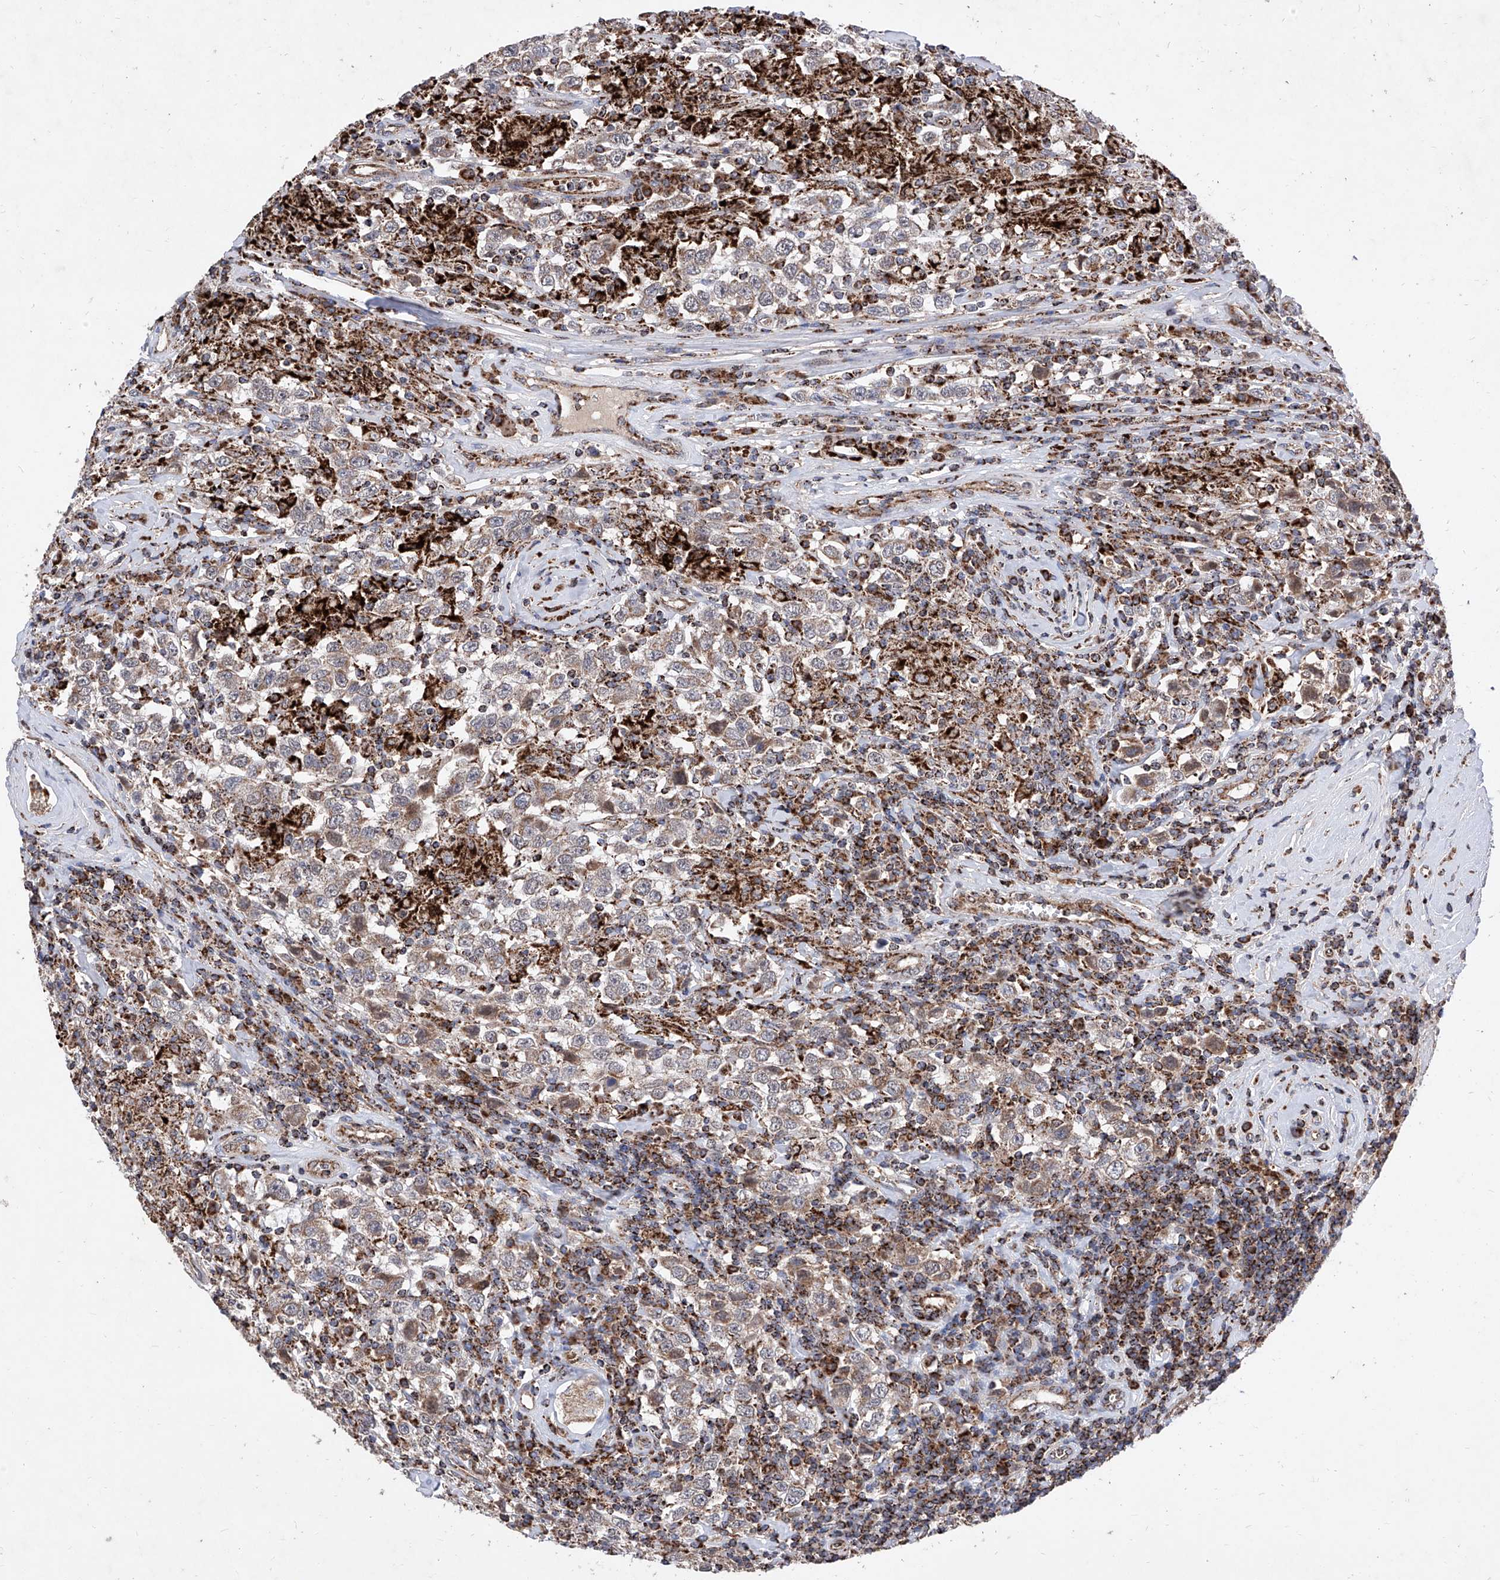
{"staining": {"intensity": "moderate", "quantity": ">75%", "location": "cytoplasmic/membranous"}, "tissue": "testis cancer", "cell_type": "Tumor cells", "image_type": "cancer", "snomed": [{"axis": "morphology", "description": "Seminoma, NOS"}, {"axis": "topography", "description": "Testis"}], "caption": "Moderate cytoplasmic/membranous positivity is present in about >75% of tumor cells in seminoma (testis). Nuclei are stained in blue.", "gene": "SEMA6A", "patient": {"sex": "male", "age": 41}}